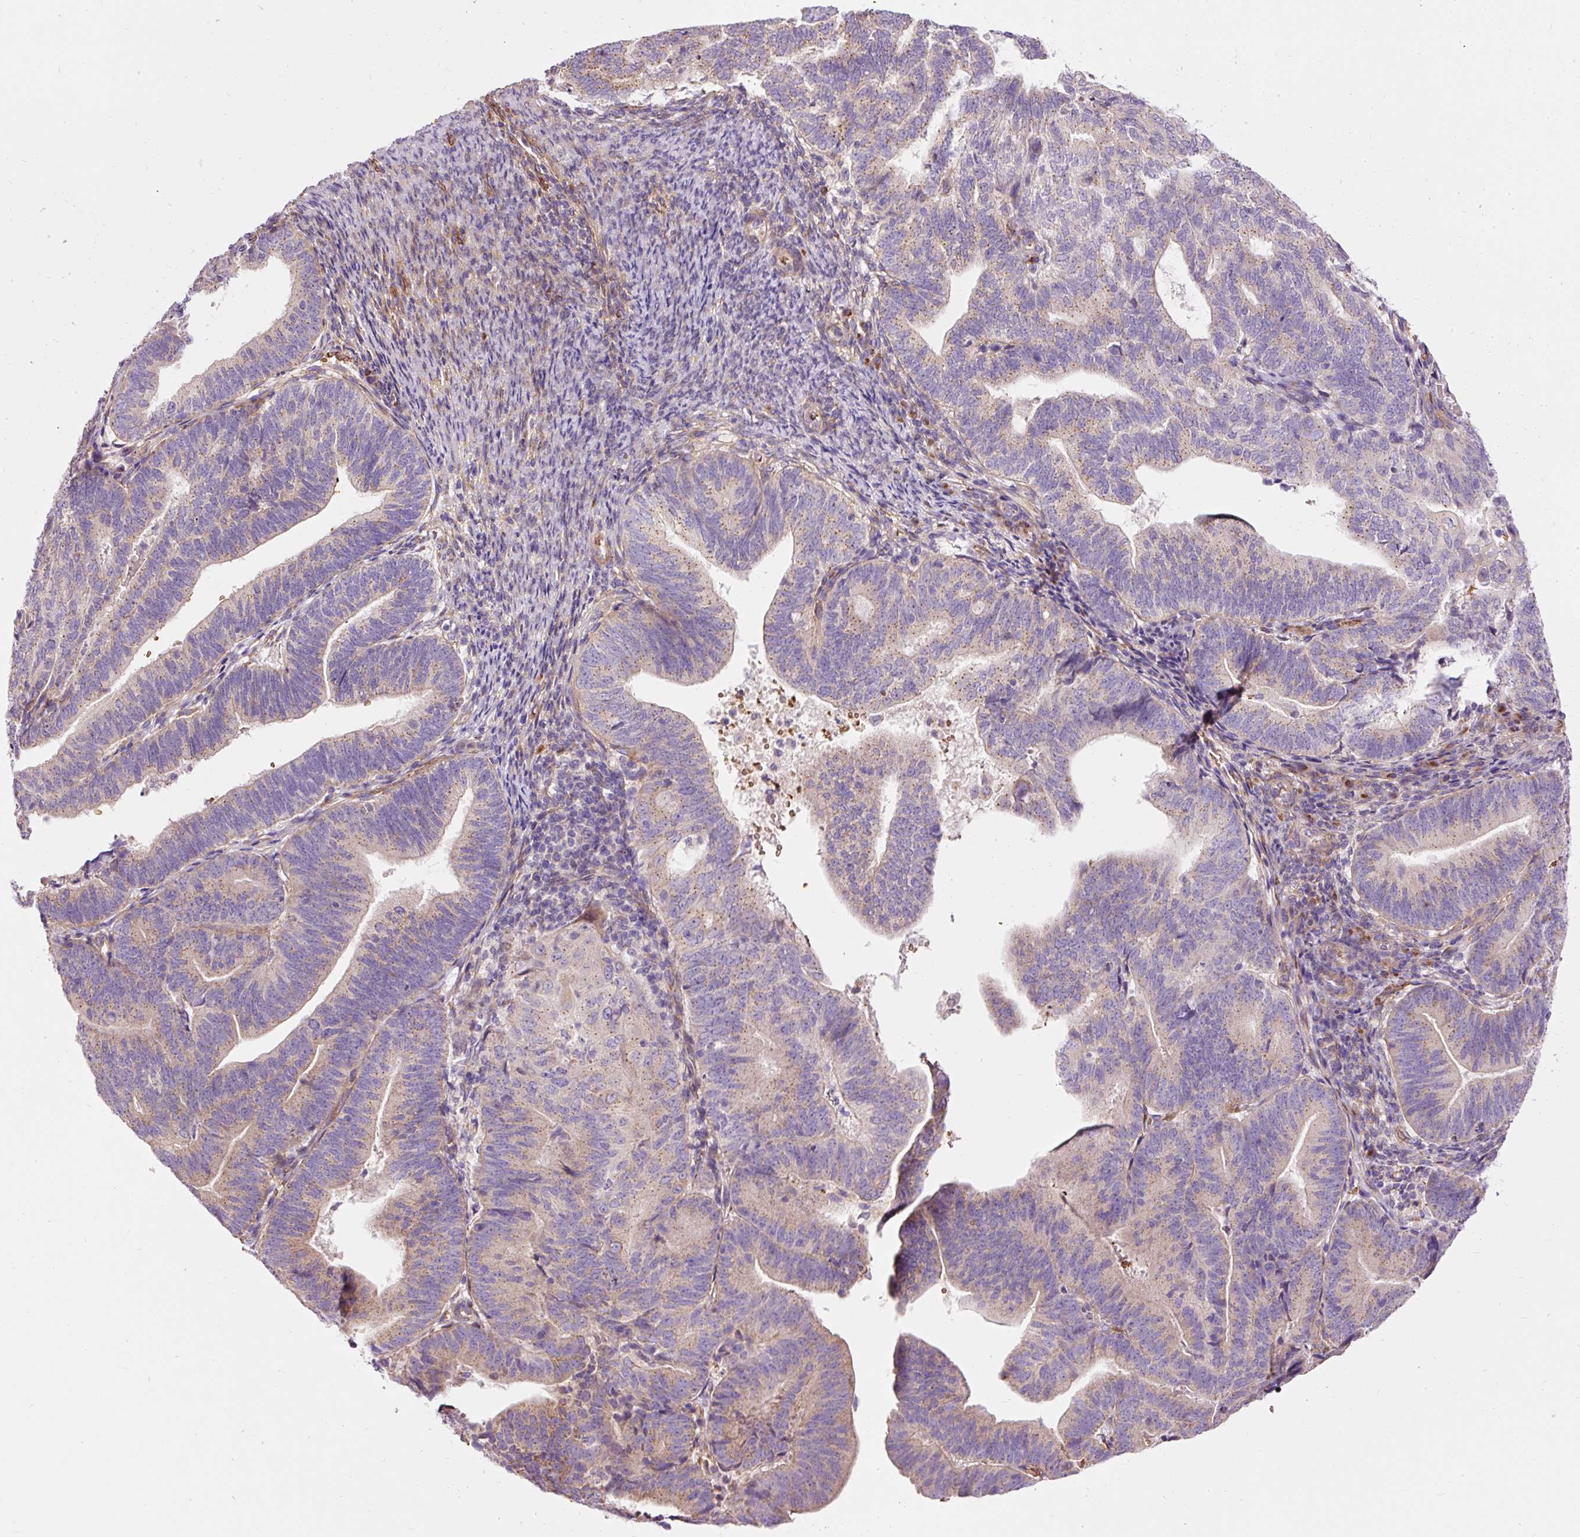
{"staining": {"intensity": "weak", "quantity": ">75%", "location": "cytoplasmic/membranous"}, "tissue": "endometrial cancer", "cell_type": "Tumor cells", "image_type": "cancer", "snomed": [{"axis": "morphology", "description": "Adenocarcinoma, NOS"}, {"axis": "topography", "description": "Endometrium"}], "caption": "This micrograph demonstrates endometrial adenocarcinoma stained with immunohistochemistry (IHC) to label a protein in brown. The cytoplasmic/membranous of tumor cells show weak positivity for the protein. Nuclei are counter-stained blue.", "gene": "PRRC2A", "patient": {"sex": "female", "age": 70}}